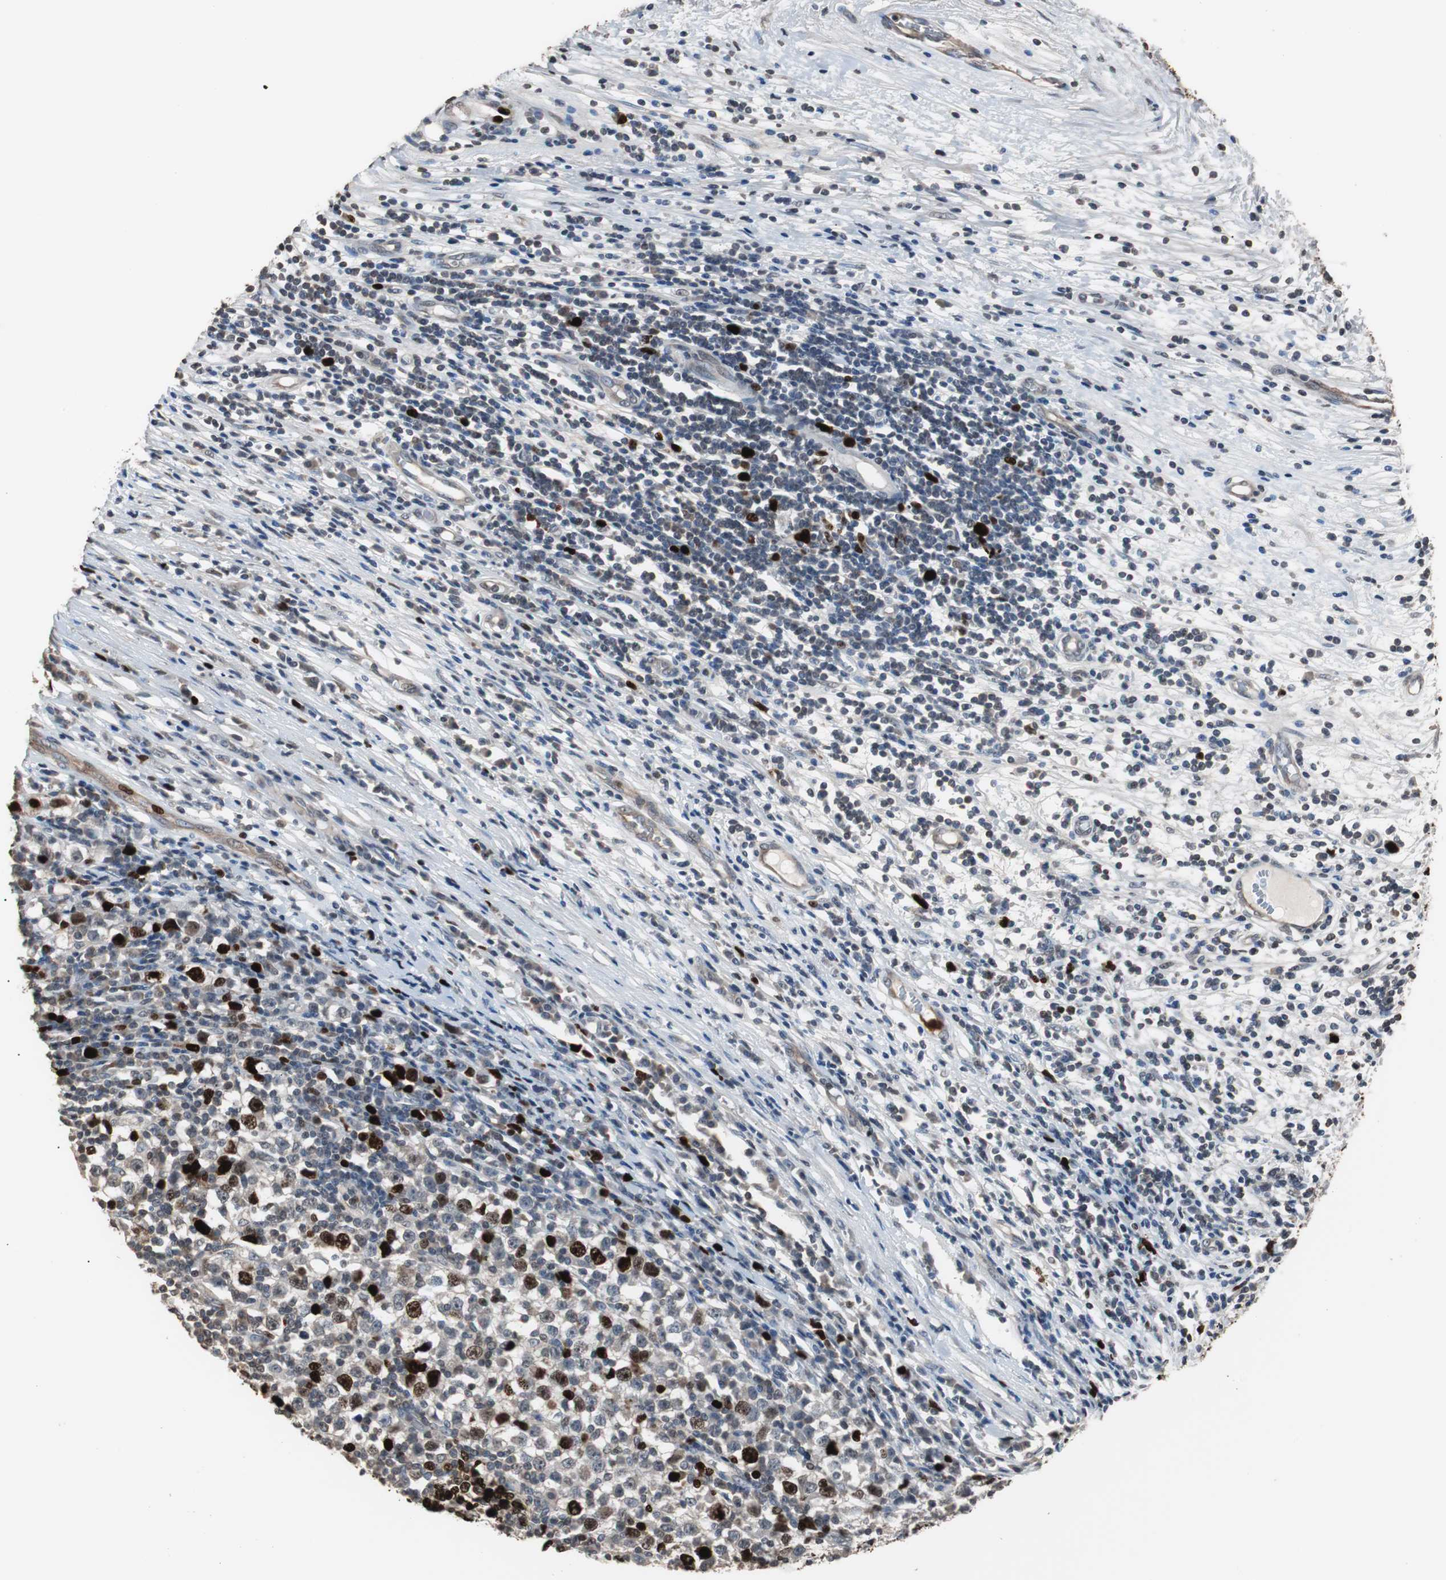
{"staining": {"intensity": "strong", "quantity": "25%-75%", "location": "nuclear"}, "tissue": "testis cancer", "cell_type": "Tumor cells", "image_type": "cancer", "snomed": [{"axis": "morphology", "description": "Seminoma, NOS"}, {"axis": "topography", "description": "Testis"}], "caption": "The photomicrograph displays immunohistochemical staining of testis seminoma. There is strong nuclear expression is appreciated in about 25%-75% of tumor cells. The staining was performed using DAB (3,3'-diaminobenzidine) to visualize the protein expression in brown, while the nuclei were stained in blue with hematoxylin (Magnification: 20x).", "gene": "TOP2A", "patient": {"sex": "male", "age": 65}}